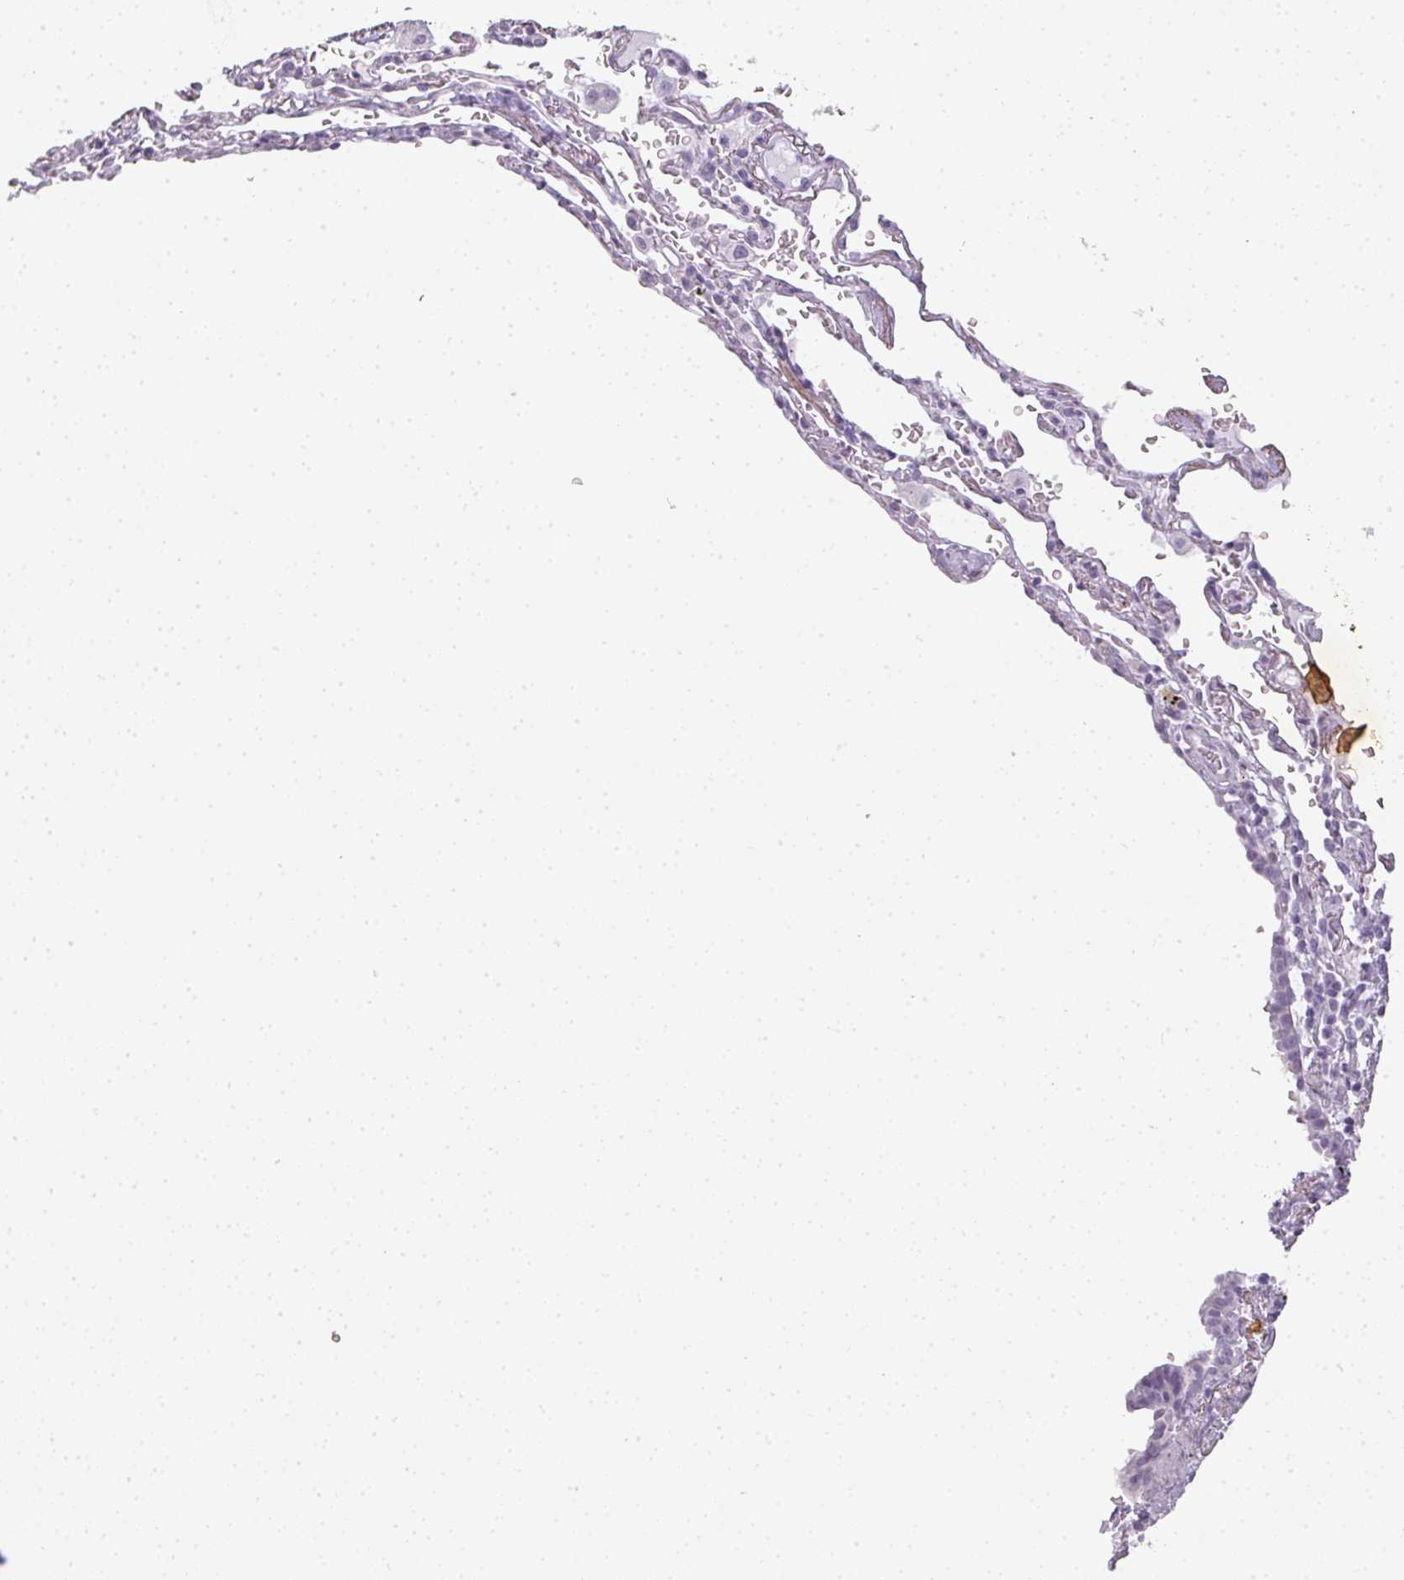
{"staining": {"intensity": "negative", "quantity": "none", "location": "none"}, "tissue": "soft tissue", "cell_type": "Fibroblasts", "image_type": "normal", "snomed": [{"axis": "morphology", "description": "Normal tissue, NOS"}, {"axis": "topography", "description": "Cartilage tissue"}, {"axis": "topography", "description": "Bronchus"}], "caption": "A photomicrograph of soft tissue stained for a protein displays no brown staining in fibroblasts. (DAB immunohistochemistry (IHC), high magnification).", "gene": "RBMY1A1", "patient": {"sex": "female", "age": 72}}